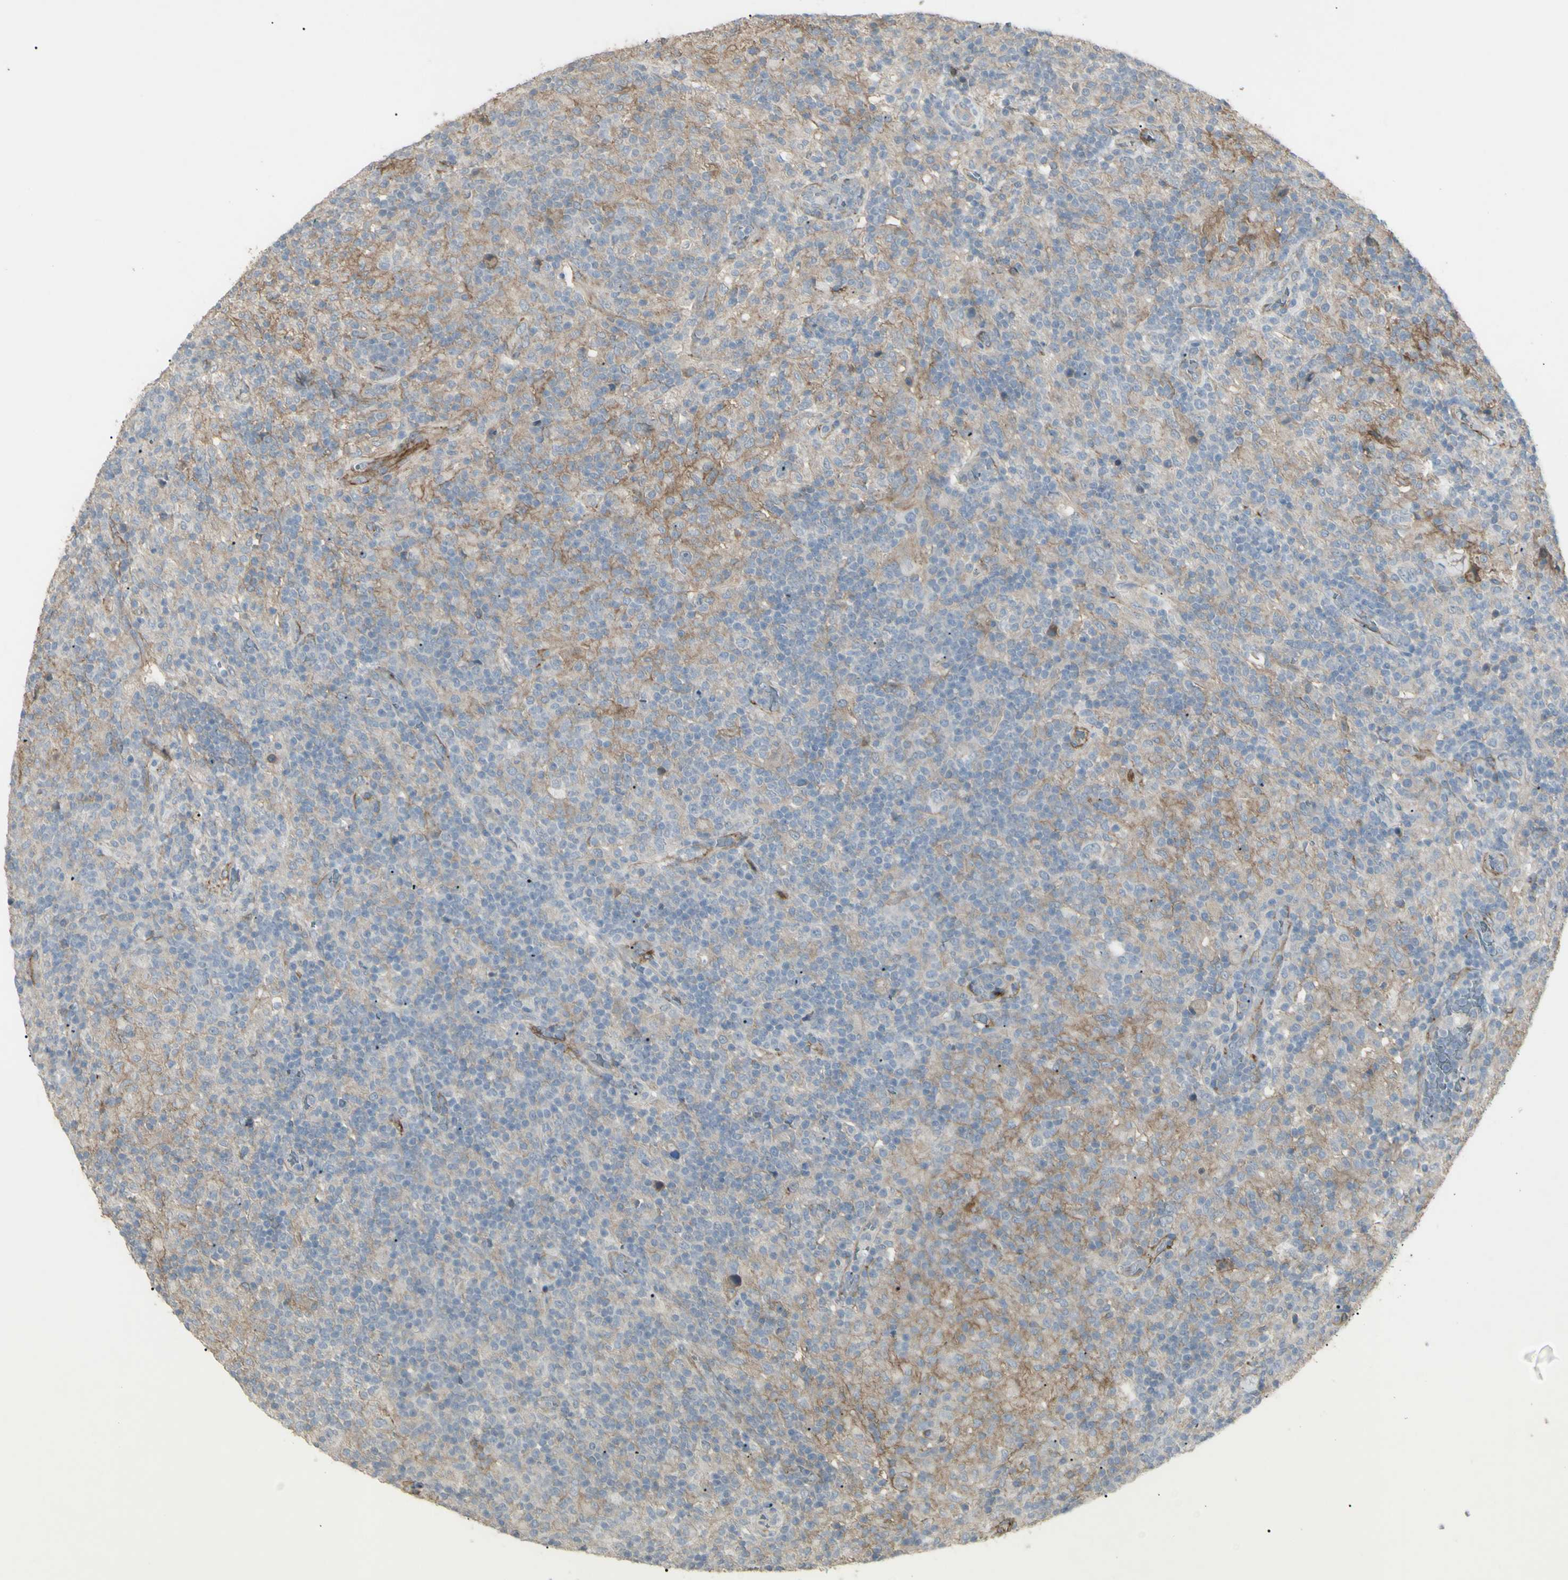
{"staining": {"intensity": "negative", "quantity": "none", "location": "none"}, "tissue": "lymphoma", "cell_type": "Tumor cells", "image_type": "cancer", "snomed": [{"axis": "morphology", "description": "Hodgkin's disease, NOS"}, {"axis": "topography", "description": "Lymph node"}], "caption": "Immunohistochemical staining of Hodgkin's disease displays no significant expression in tumor cells.", "gene": "CD276", "patient": {"sex": "male", "age": 70}}